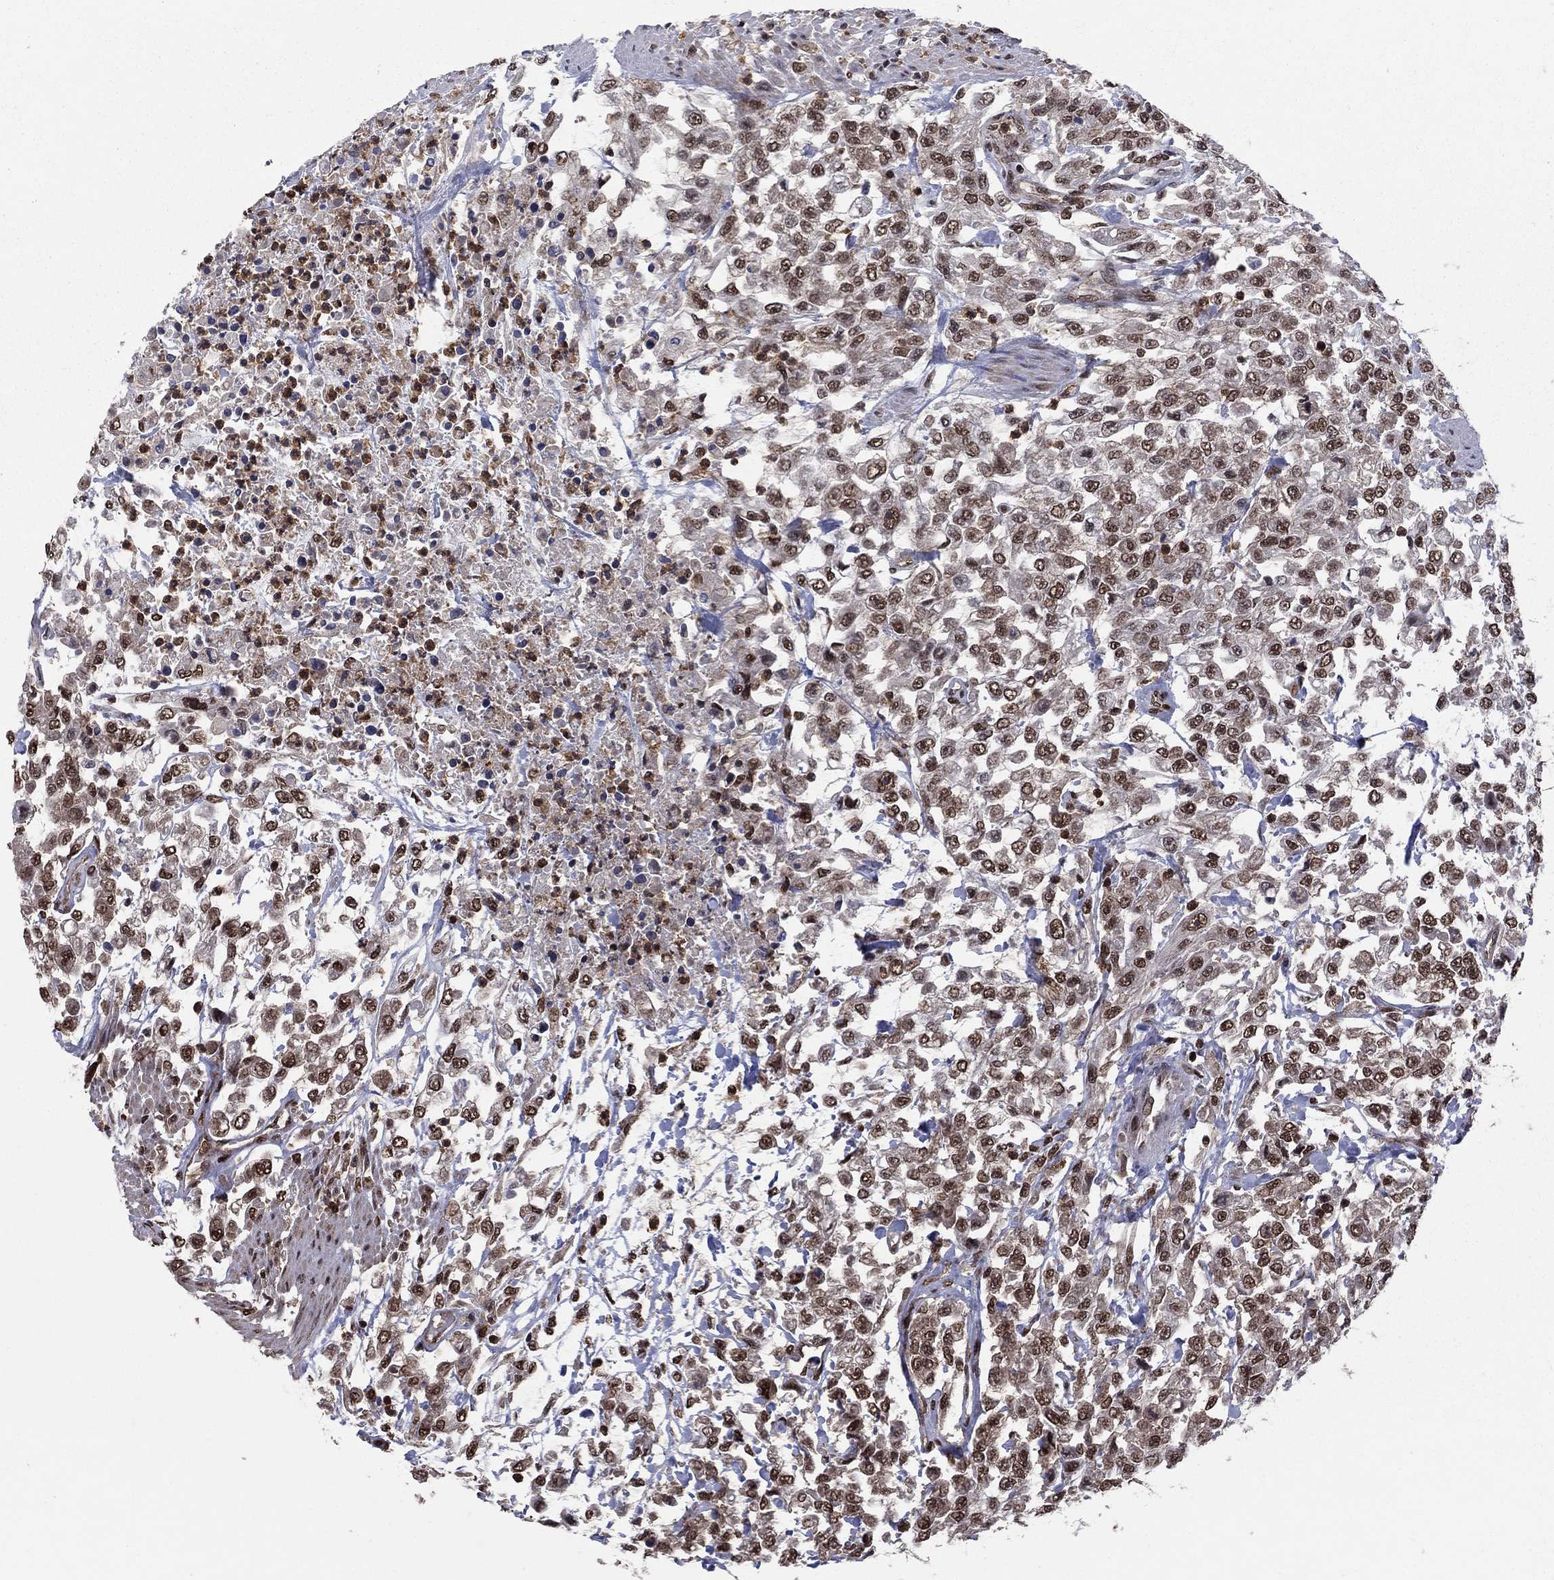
{"staining": {"intensity": "strong", "quantity": "25%-75%", "location": "nuclear"}, "tissue": "urothelial cancer", "cell_type": "Tumor cells", "image_type": "cancer", "snomed": [{"axis": "morphology", "description": "Urothelial carcinoma, High grade"}, {"axis": "topography", "description": "Urinary bladder"}], "caption": "The histopathology image displays immunohistochemical staining of urothelial carcinoma (high-grade). There is strong nuclear positivity is appreciated in about 25%-75% of tumor cells.", "gene": "SSX2IP", "patient": {"sex": "male", "age": 46}}